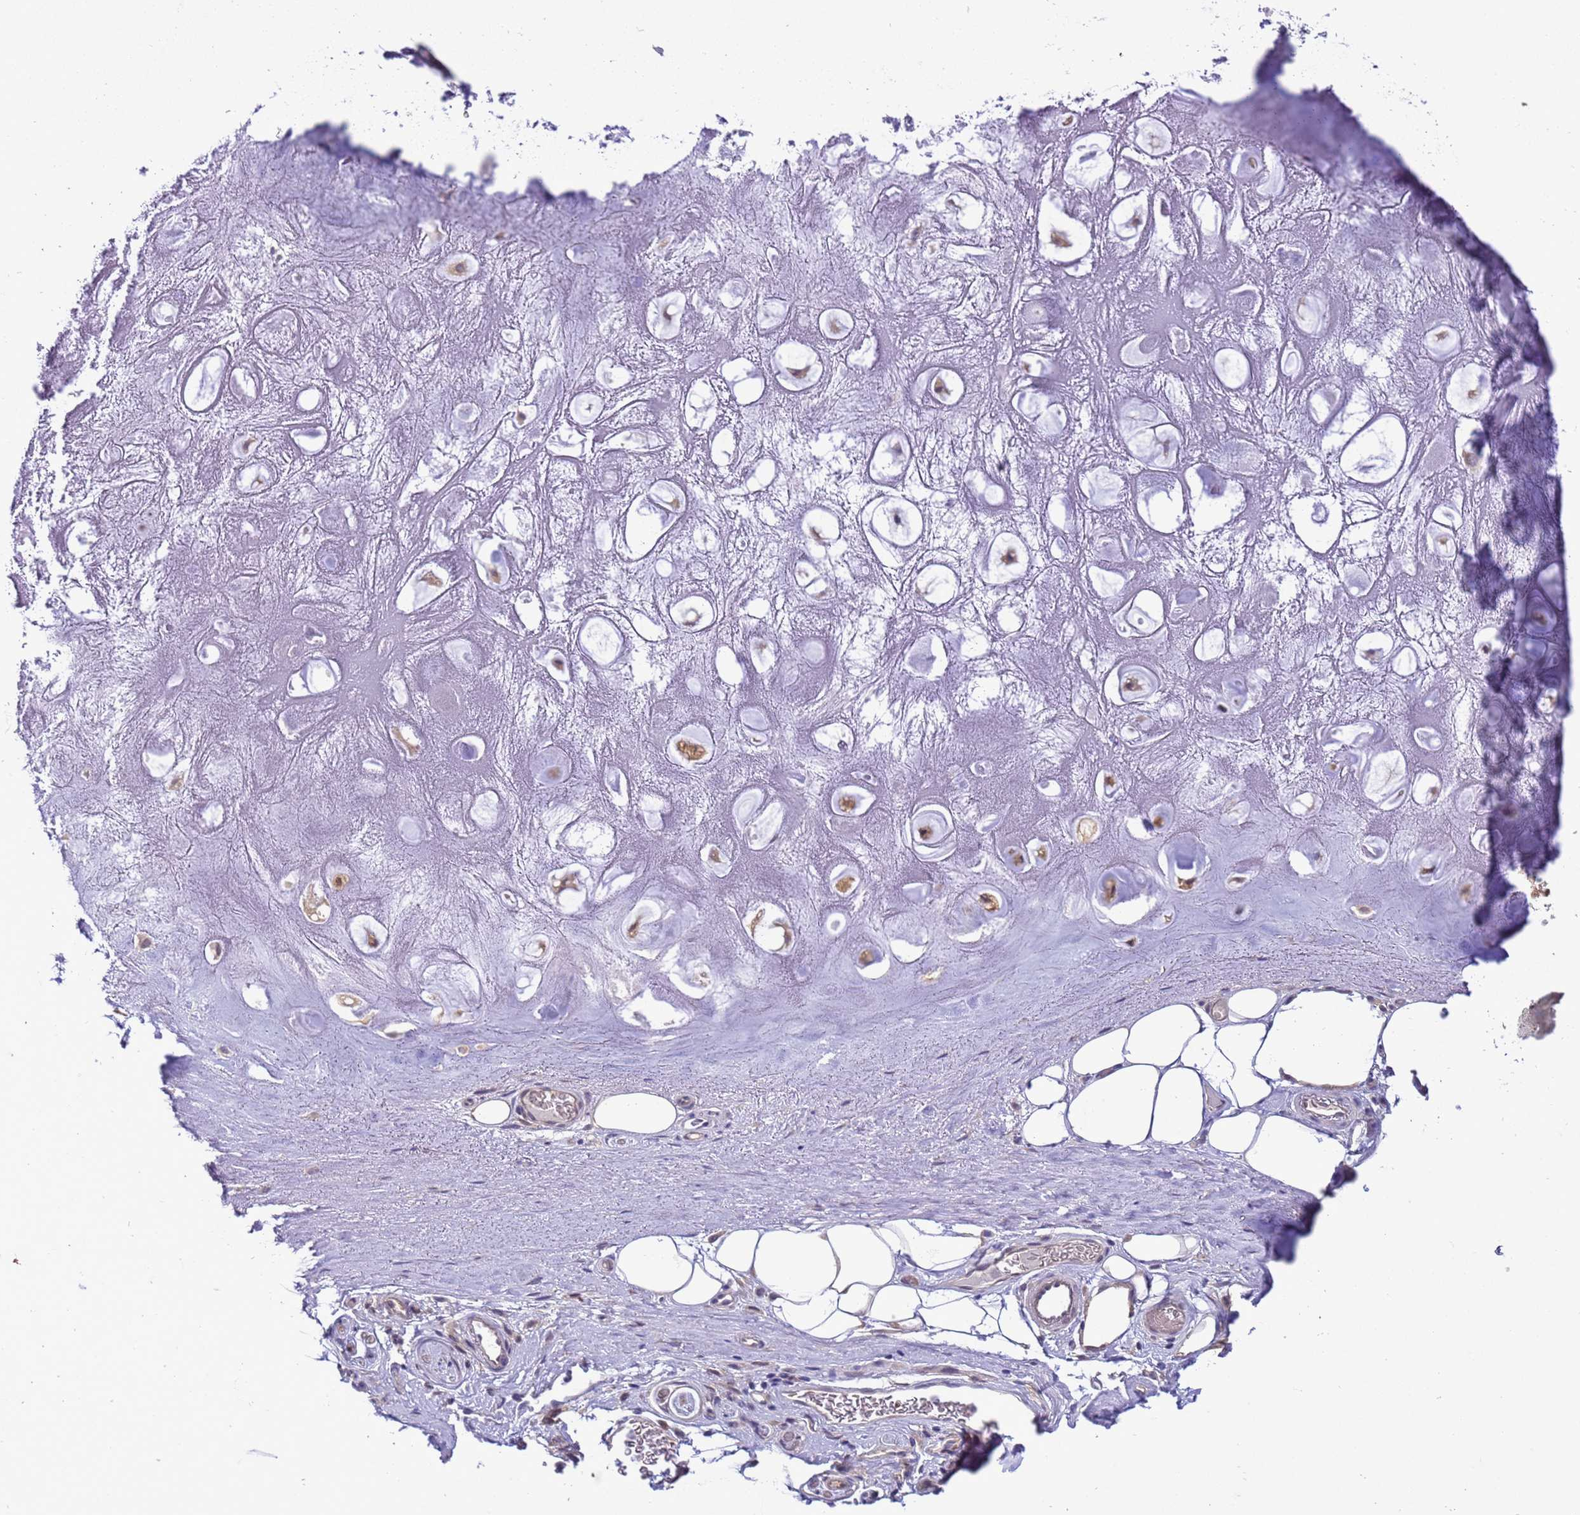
{"staining": {"intensity": "weak", "quantity": ">75%", "location": "cytoplasmic/membranous"}, "tissue": "adipose tissue", "cell_type": "Adipocytes", "image_type": "normal", "snomed": [{"axis": "morphology", "description": "Normal tissue, NOS"}, {"axis": "topography", "description": "Cartilage tissue"}], "caption": "Immunohistochemical staining of unremarkable human adipose tissue displays low levels of weak cytoplasmic/membranous positivity in approximately >75% of adipocytes. (Brightfield microscopy of DAB IHC at high magnification).", "gene": "DDI2", "patient": {"sex": "male", "age": 81}}